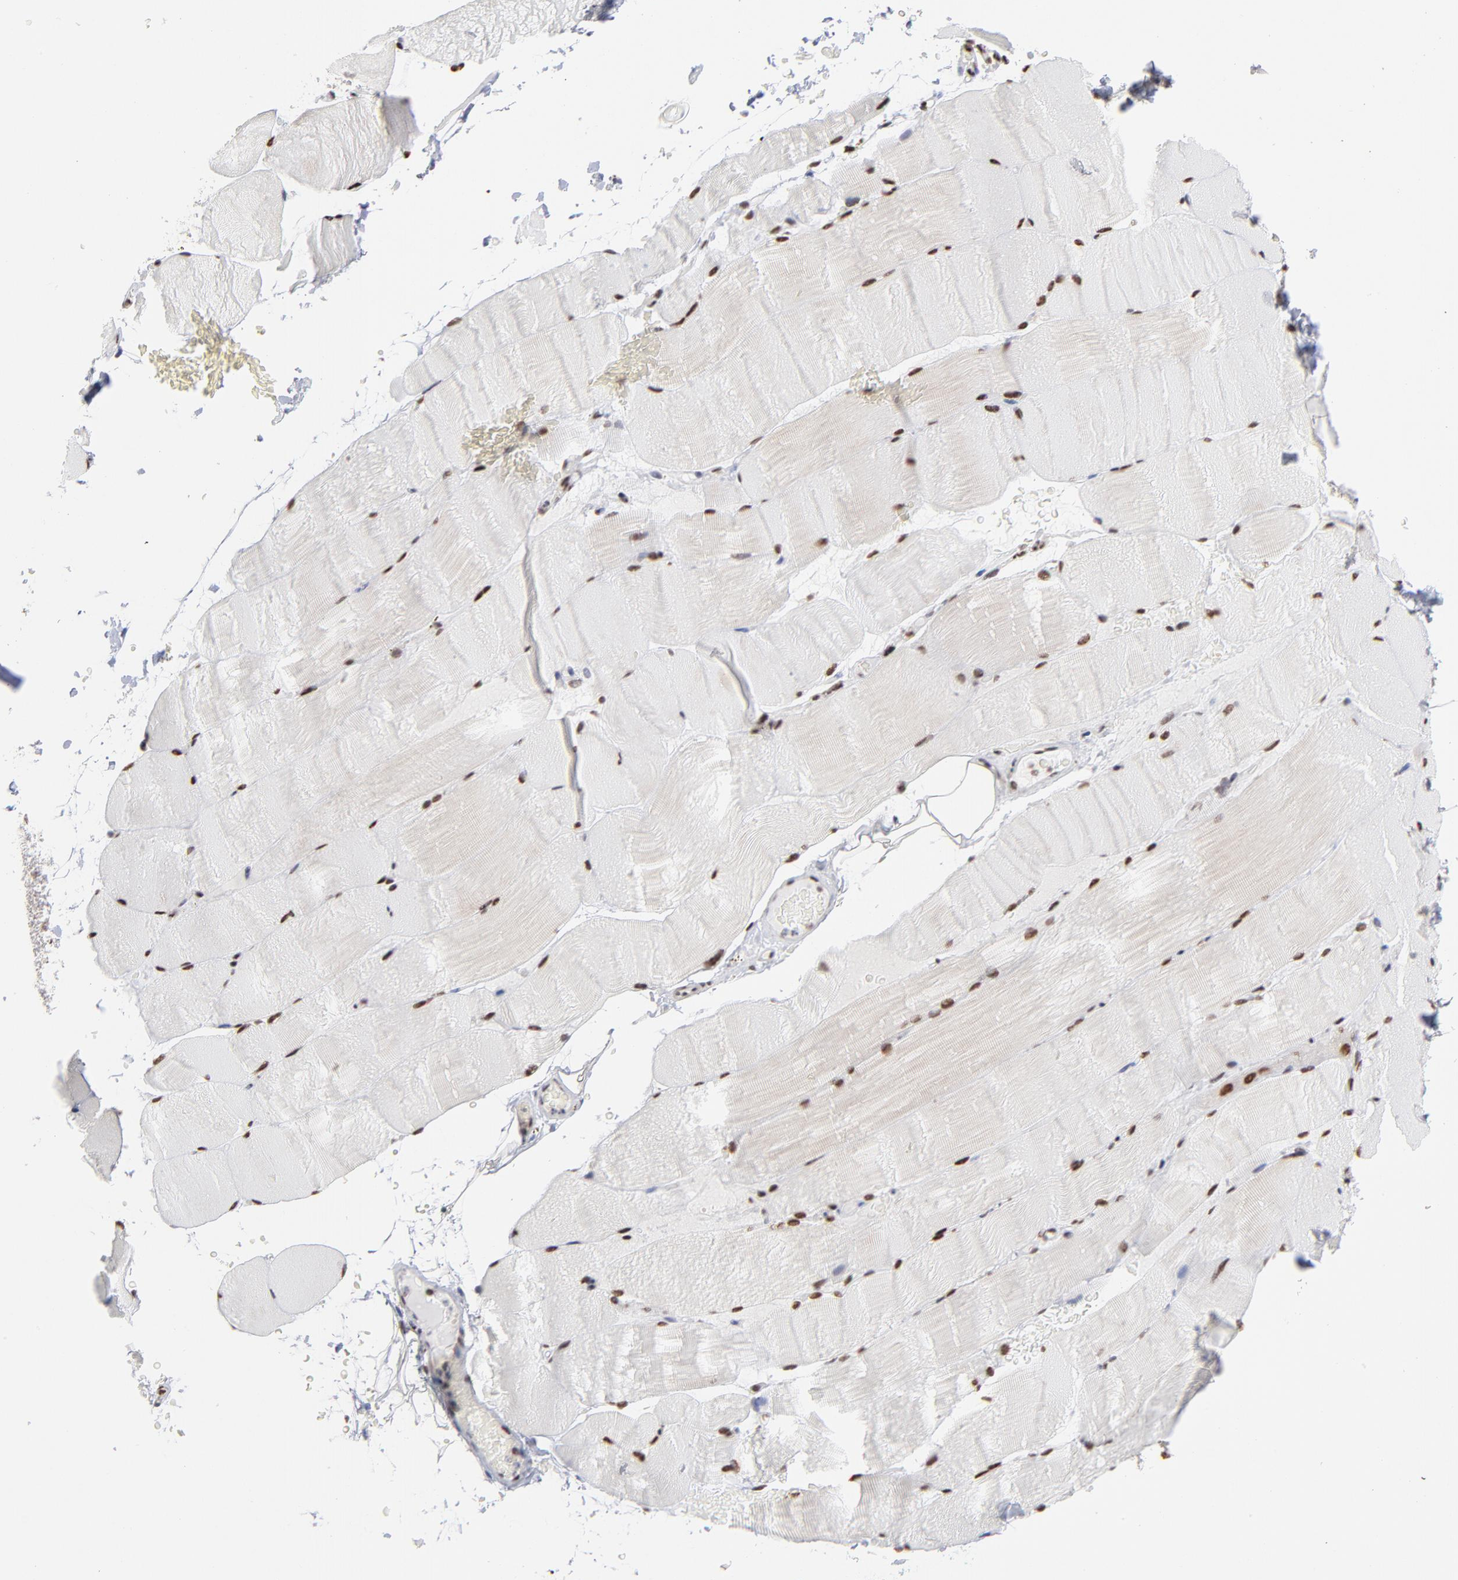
{"staining": {"intensity": "strong", "quantity": ">75%", "location": "cytoplasmic/membranous,nuclear"}, "tissue": "skeletal muscle", "cell_type": "Myocytes", "image_type": "normal", "snomed": [{"axis": "morphology", "description": "Normal tissue, NOS"}, {"axis": "topography", "description": "Skeletal muscle"}], "caption": "Protein expression analysis of benign skeletal muscle displays strong cytoplasmic/membranous,nuclear expression in about >75% of myocytes.", "gene": "ZNF3", "patient": {"sex": "female", "age": 37}}